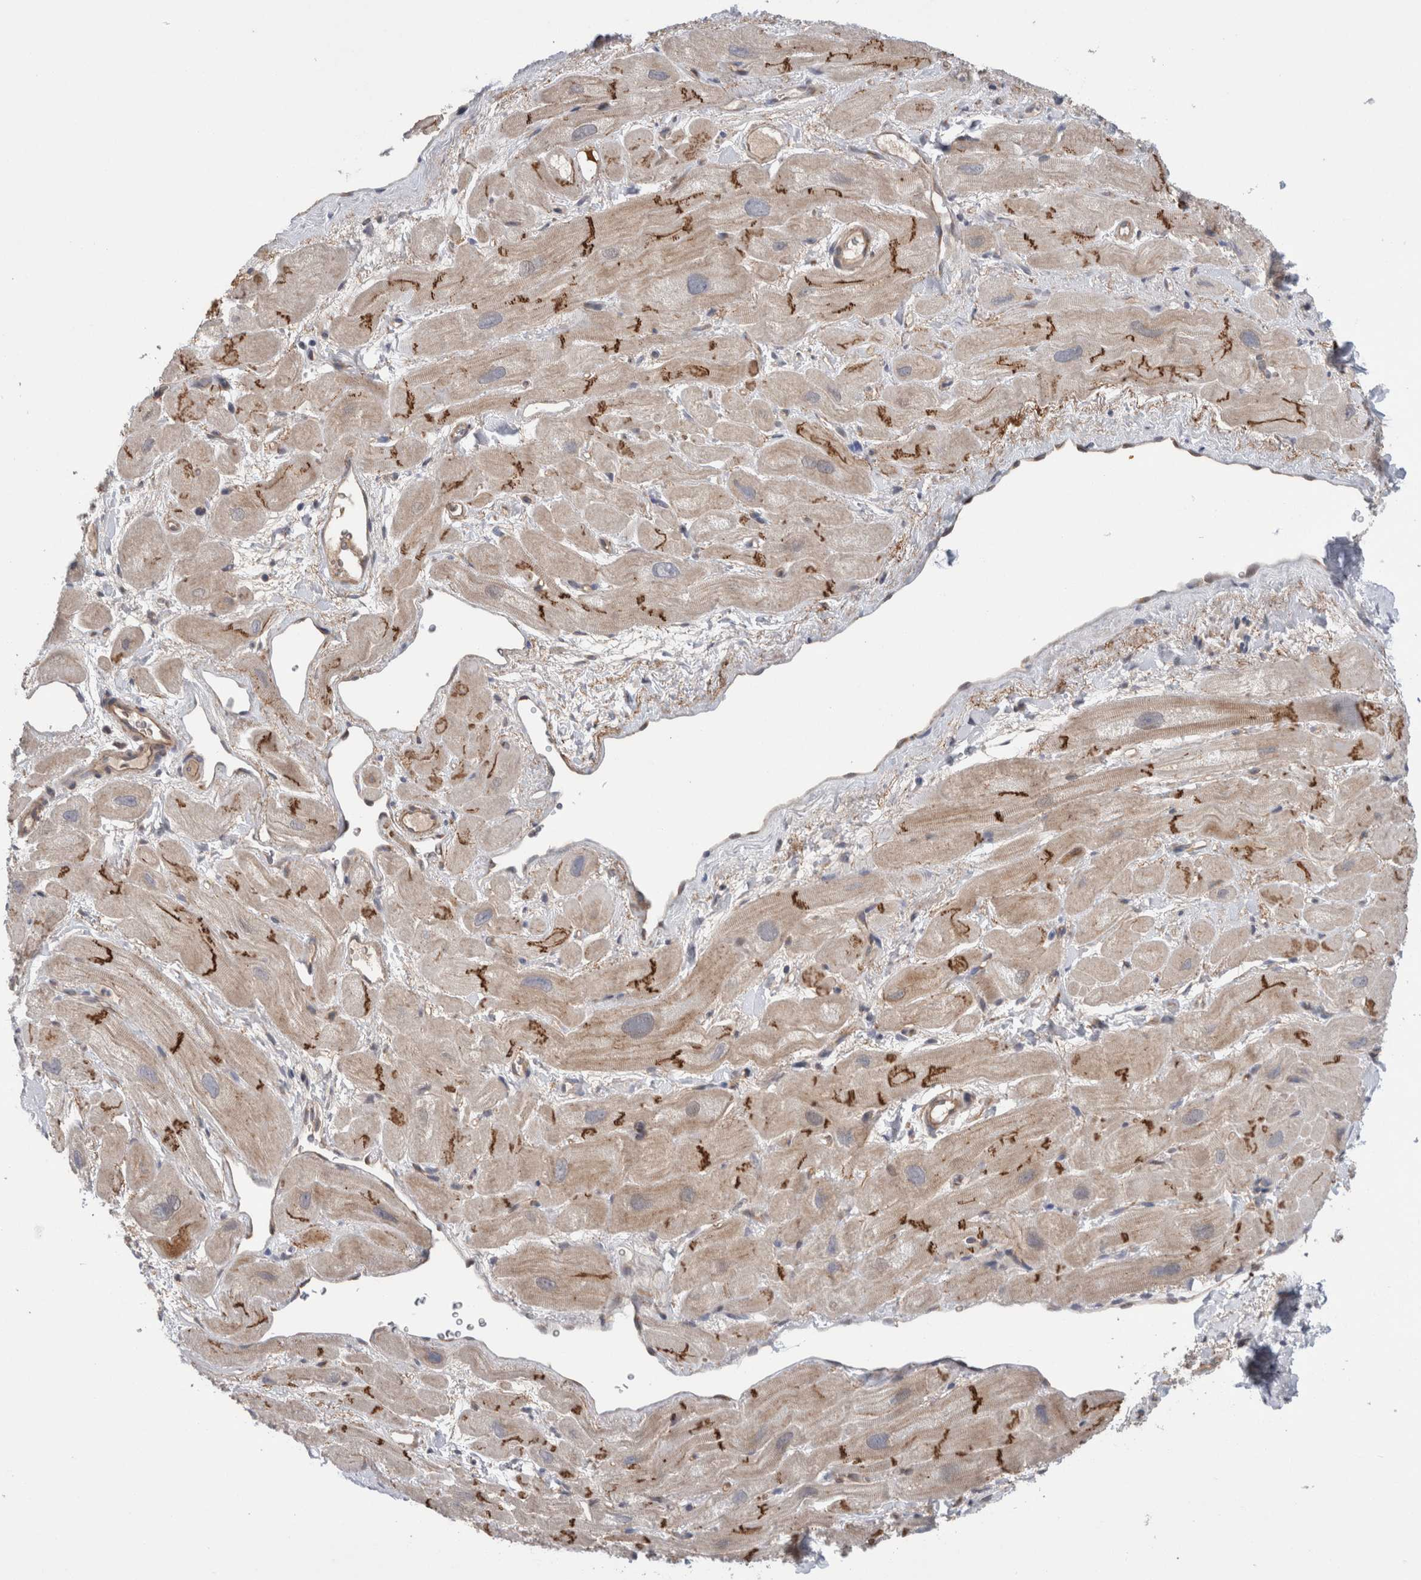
{"staining": {"intensity": "strong", "quantity": ">75%", "location": "cytoplasmic/membranous"}, "tissue": "heart muscle", "cell_type": "Cardiomyocytes", "image_type": "normal", "snomed": [{"axis": "morphology", "description": "Normal tissue, NOS"}, {"axis": "topography", "description": "Heart"}], "caption": "The histopathology image shows a brown stain indicating the presence of a protein in the cytoplasmic/membranous of cardiomyocytes in heart muscle.", "gene": "TAFA5", "patient": {"sex": "male", "age": 49}}